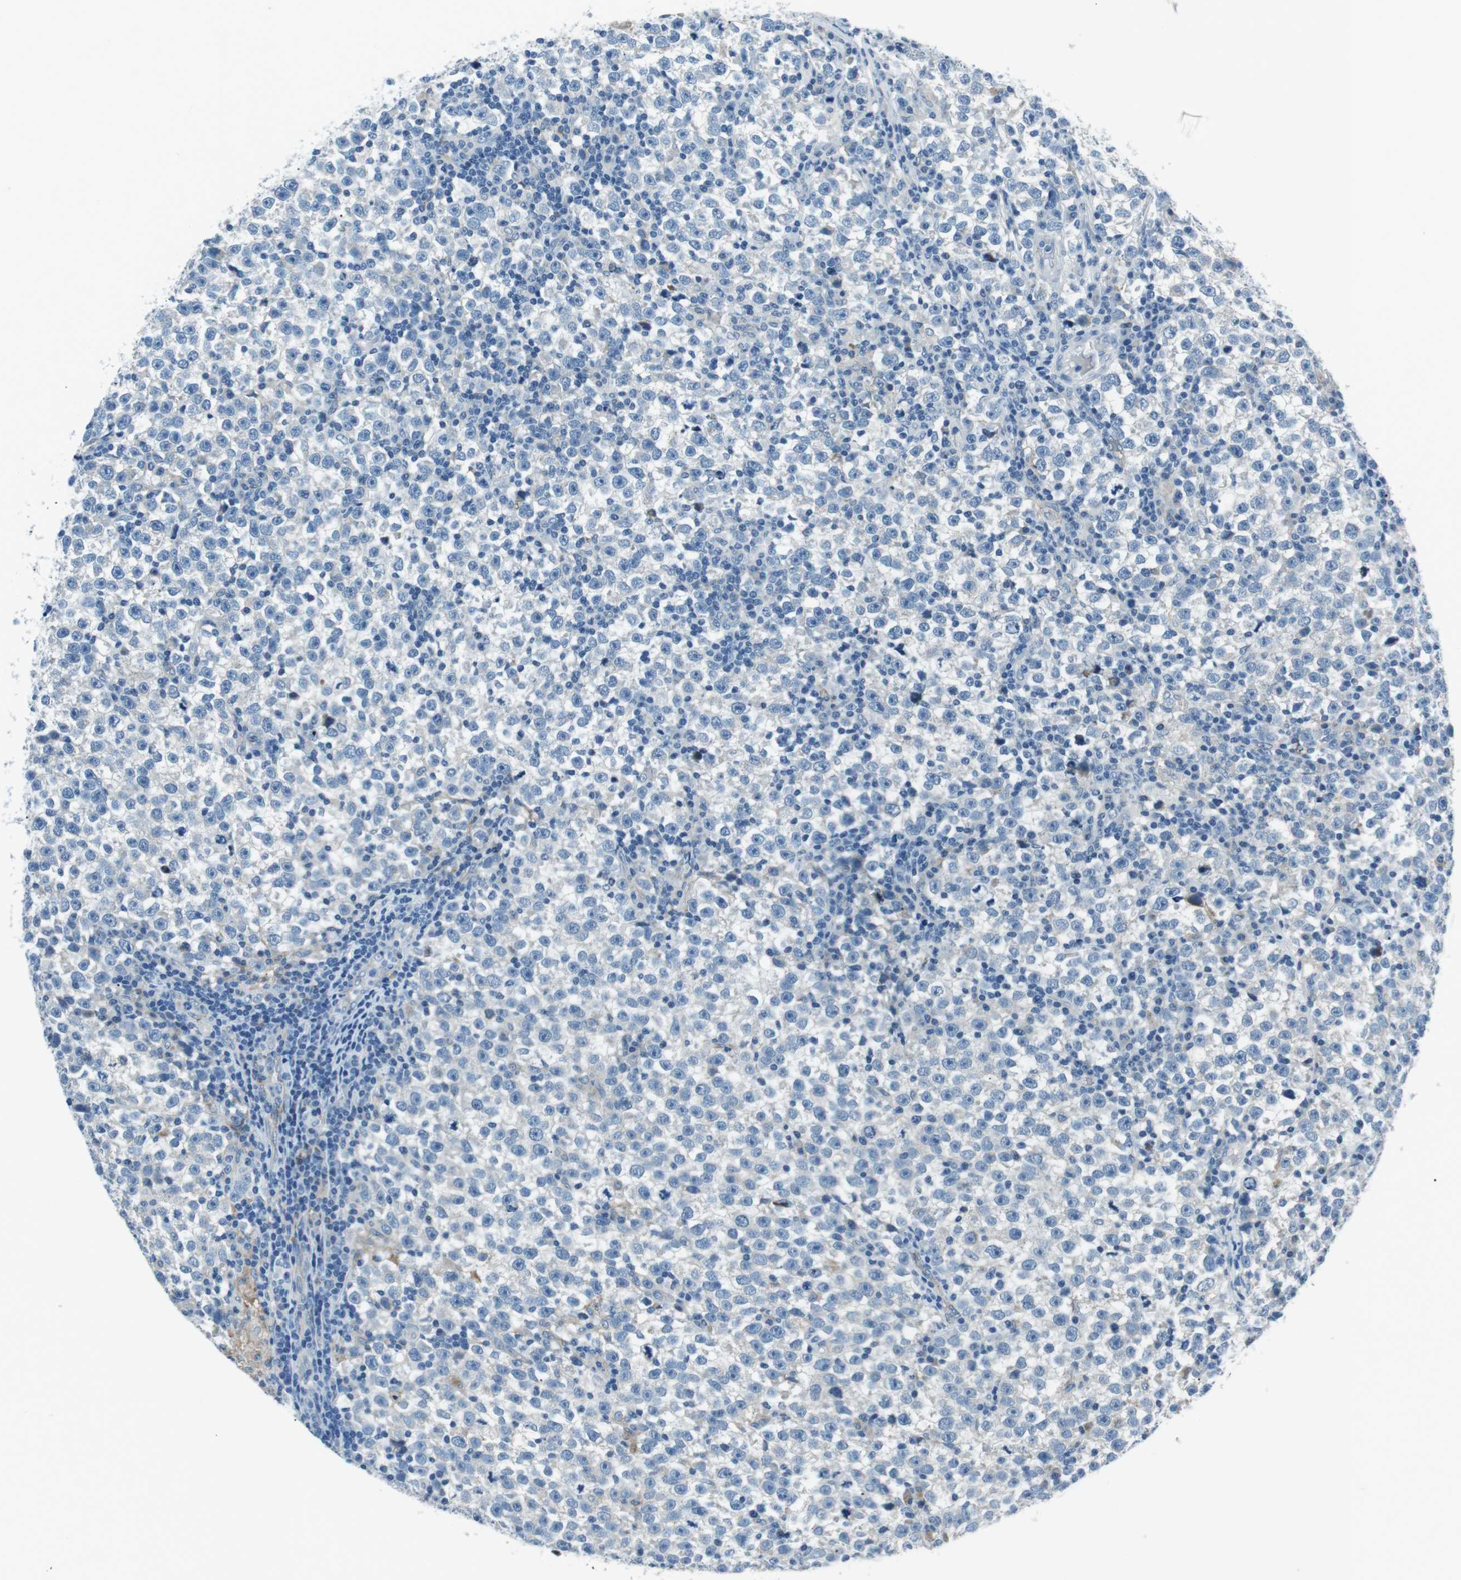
{"staining": {"intensity": "negative", "quantity": "none", "location": "none"}, "tissue": "testis cancer", "cell_type": "Tumor cells", "image_type": "cancer", "snomed": [{"axis": "morphology", "description": "Seminoma, NOS"}, {"axis": "topography", "description": "Testis"}], "caption": "This is an immunohistochemistry micrograph of human testis cancer. There is no staining in tumor cells.", "gene": "CSF2RA", "patient": {"sex": "male", "age": 43}}